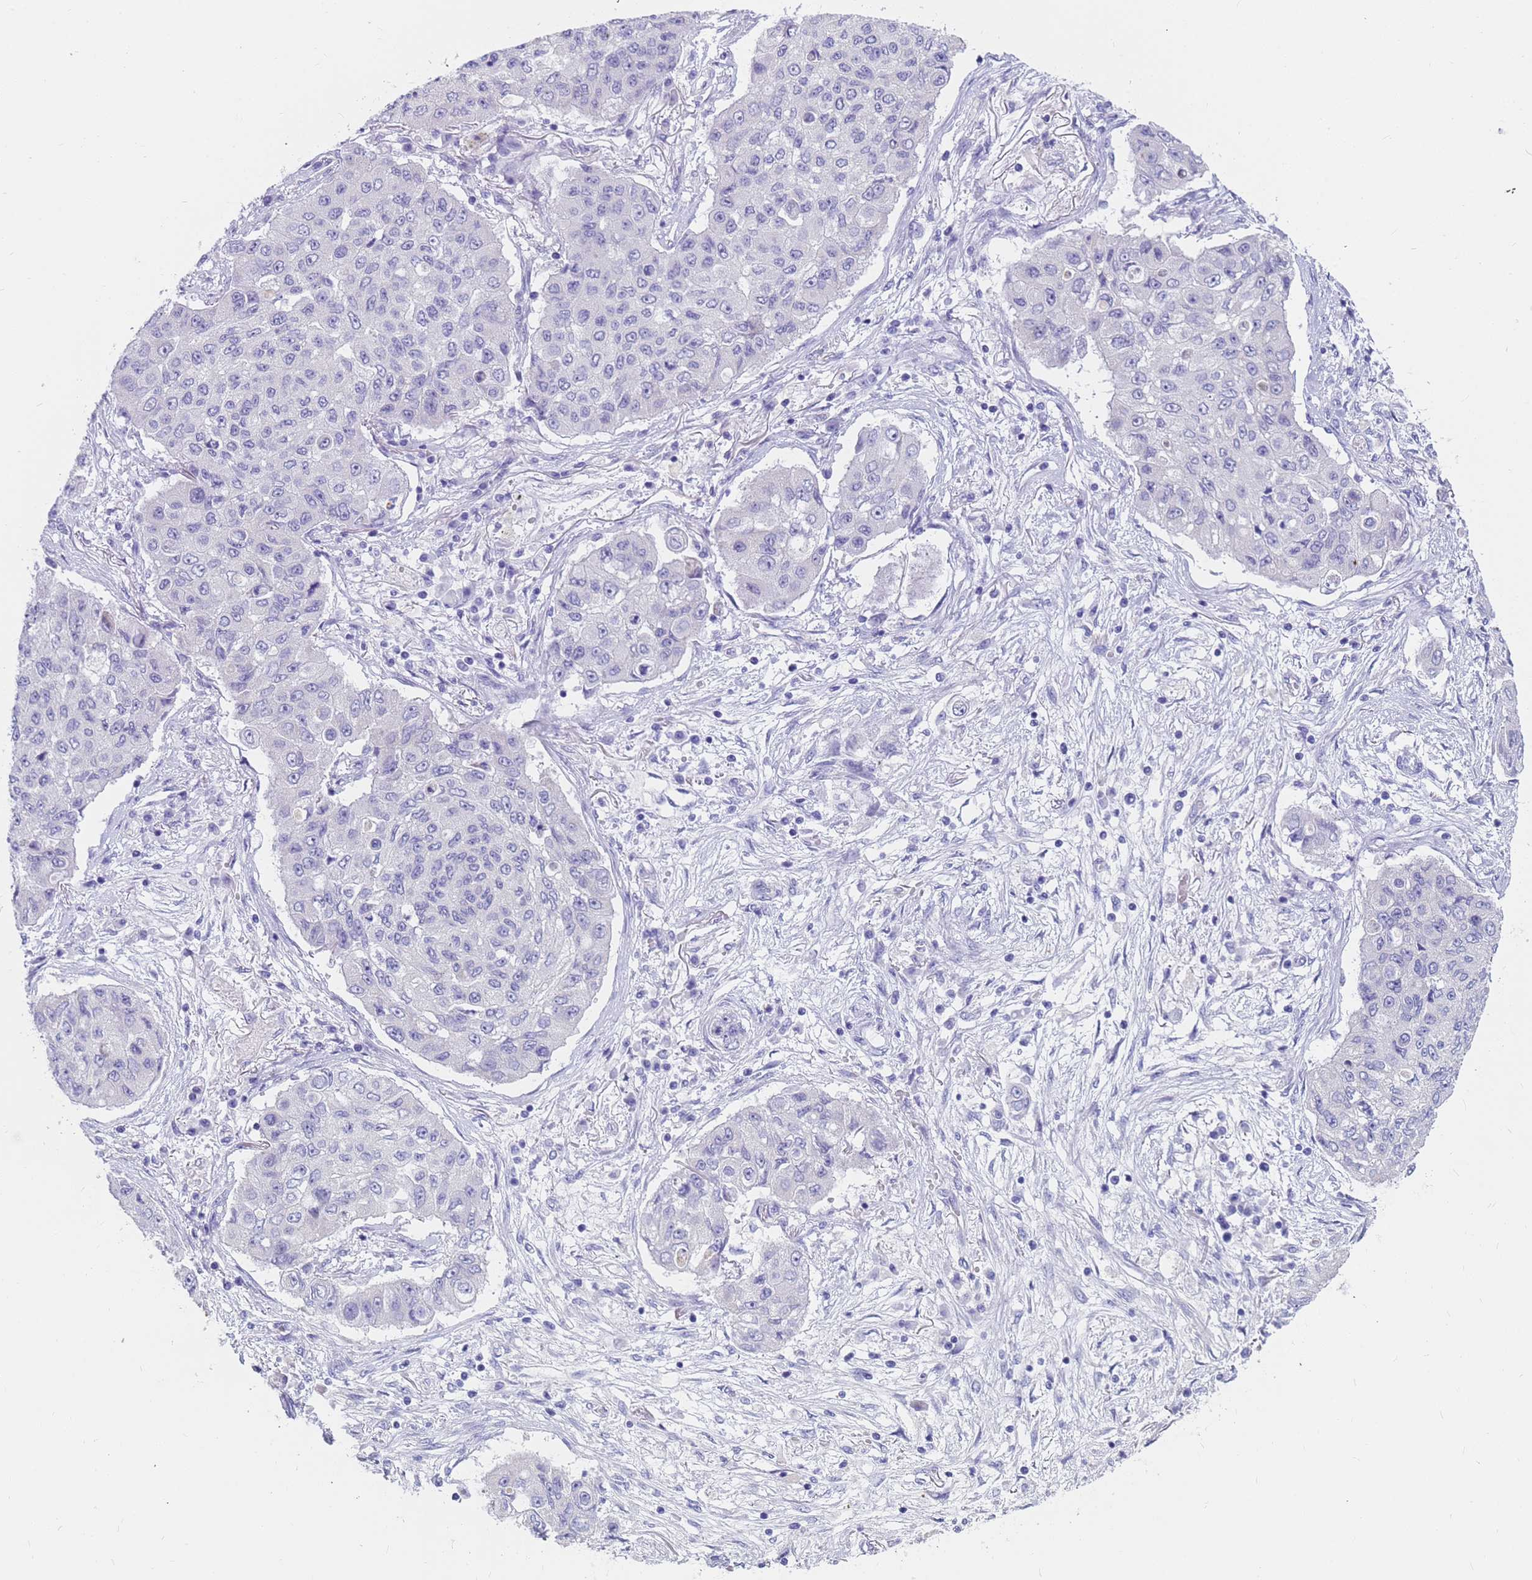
{"staining": {"intensity": "negative", "quantity": "none", "location": "none"}, "tissue": "lung cancer", "cell_type": "Tumor cells", "image_type": "cancer", "snomed": [{"axis": "morphology", "description": "Squamous cell carcinoma, NOS"}, {"axis": "topography", "description": "Lung"}], "caption": "There is no significant expression in tumor cells of lung cancer (squamous cell carcinoma). (DAB immunohistochemistry, high magnification).", "gene": "RNASE2", "patient": {"sex": "male", "age": 74}}